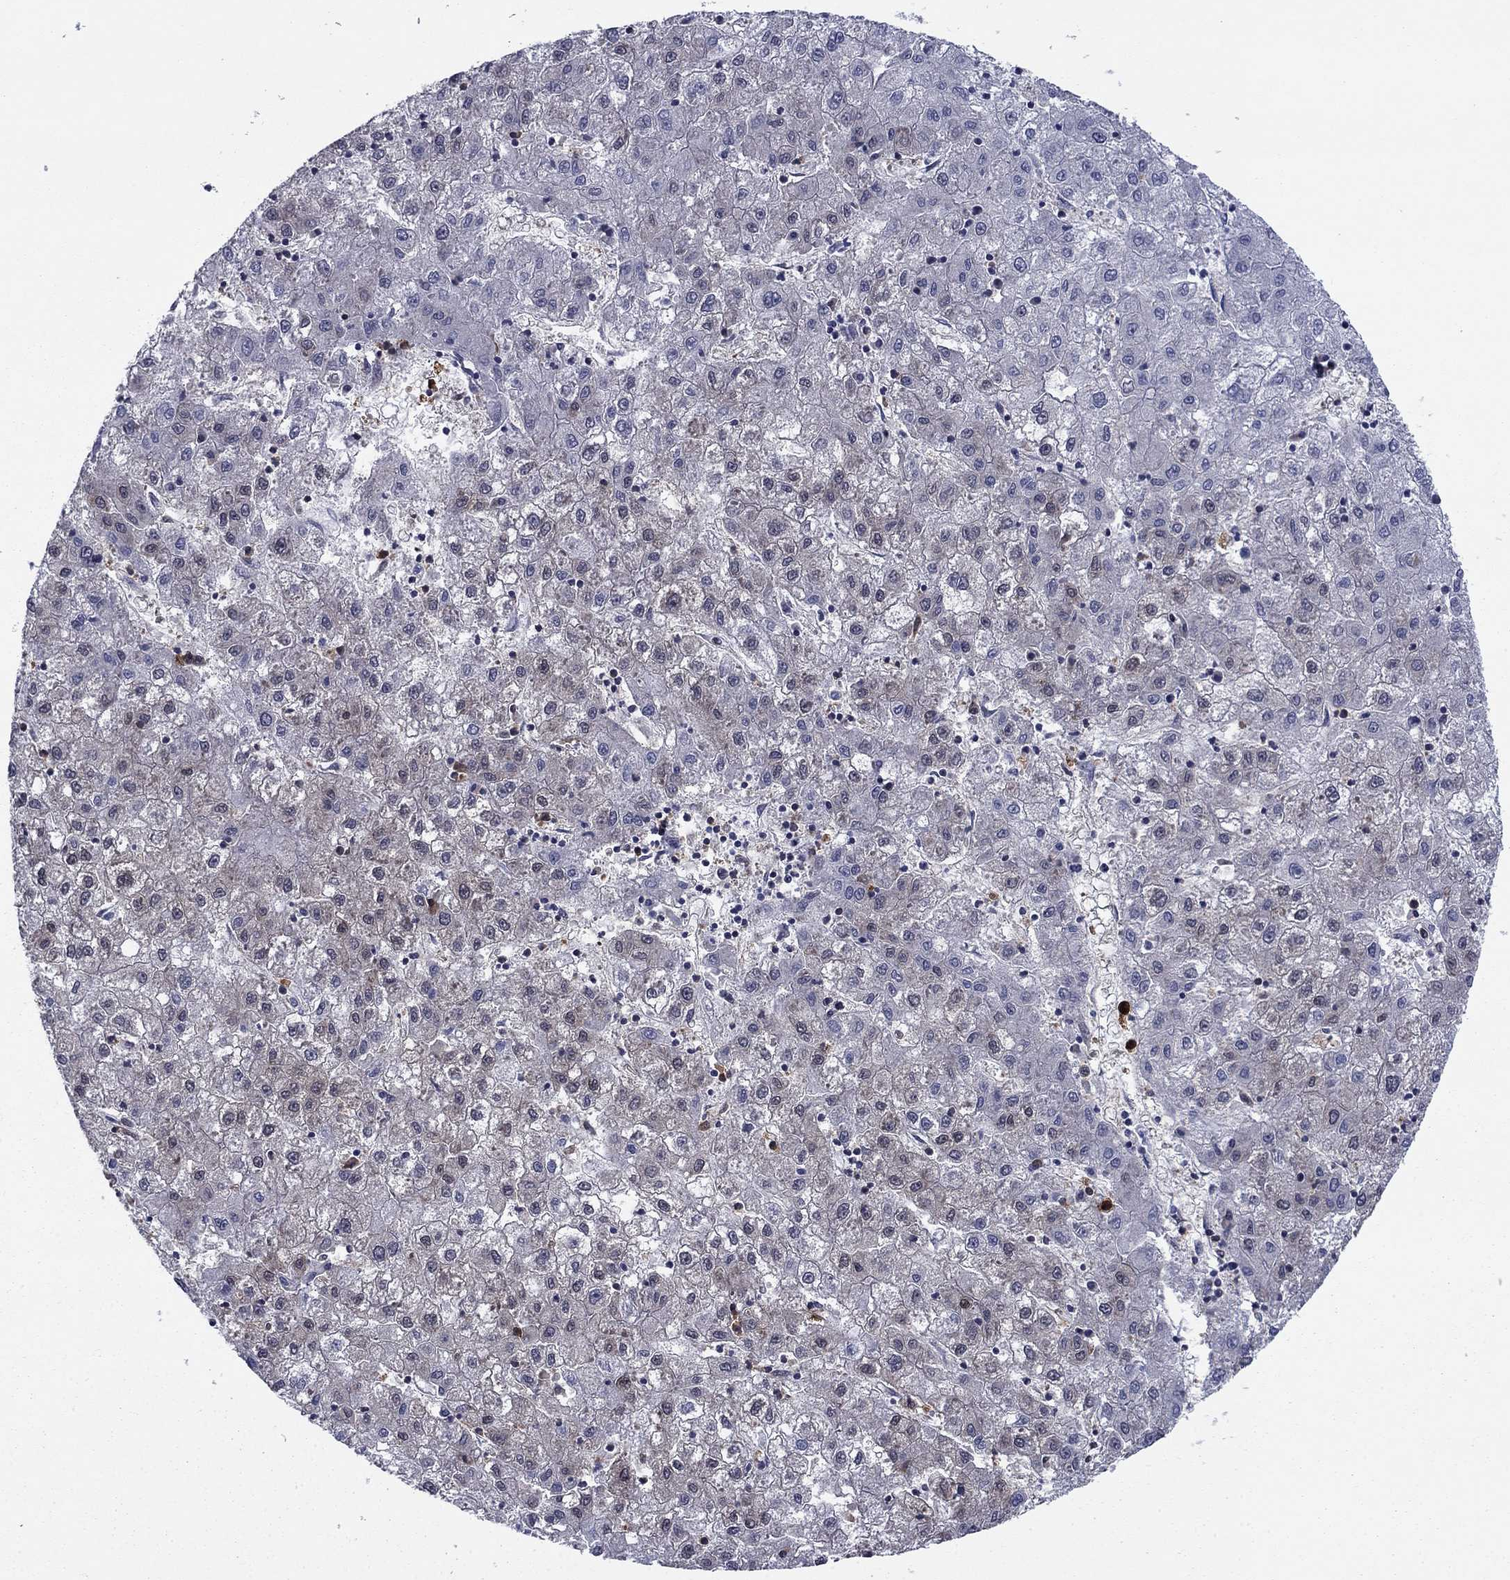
{"staining": {"intensity": "negative", "quantity": "none", "location": "none"}, "tissue": "liver cancer", "cell_type": "Tumor cells", "image_type": "cancer", "snomed": [{"axis": "morphology", "description": "Carcinoma, Hepatocellular, NOS"}, {"axis": "topography", "description": "Liver"}], "caption": "DAB immunohistochemical staining of human liver hepatocellular carcinoma reveals no significant positivity in tumor cells. (DAB immunohistochemistry (IHC) with hematoxylin counter stain).", "gene": "FKBP4", "patient": {"sex": "male", "age": 72}}